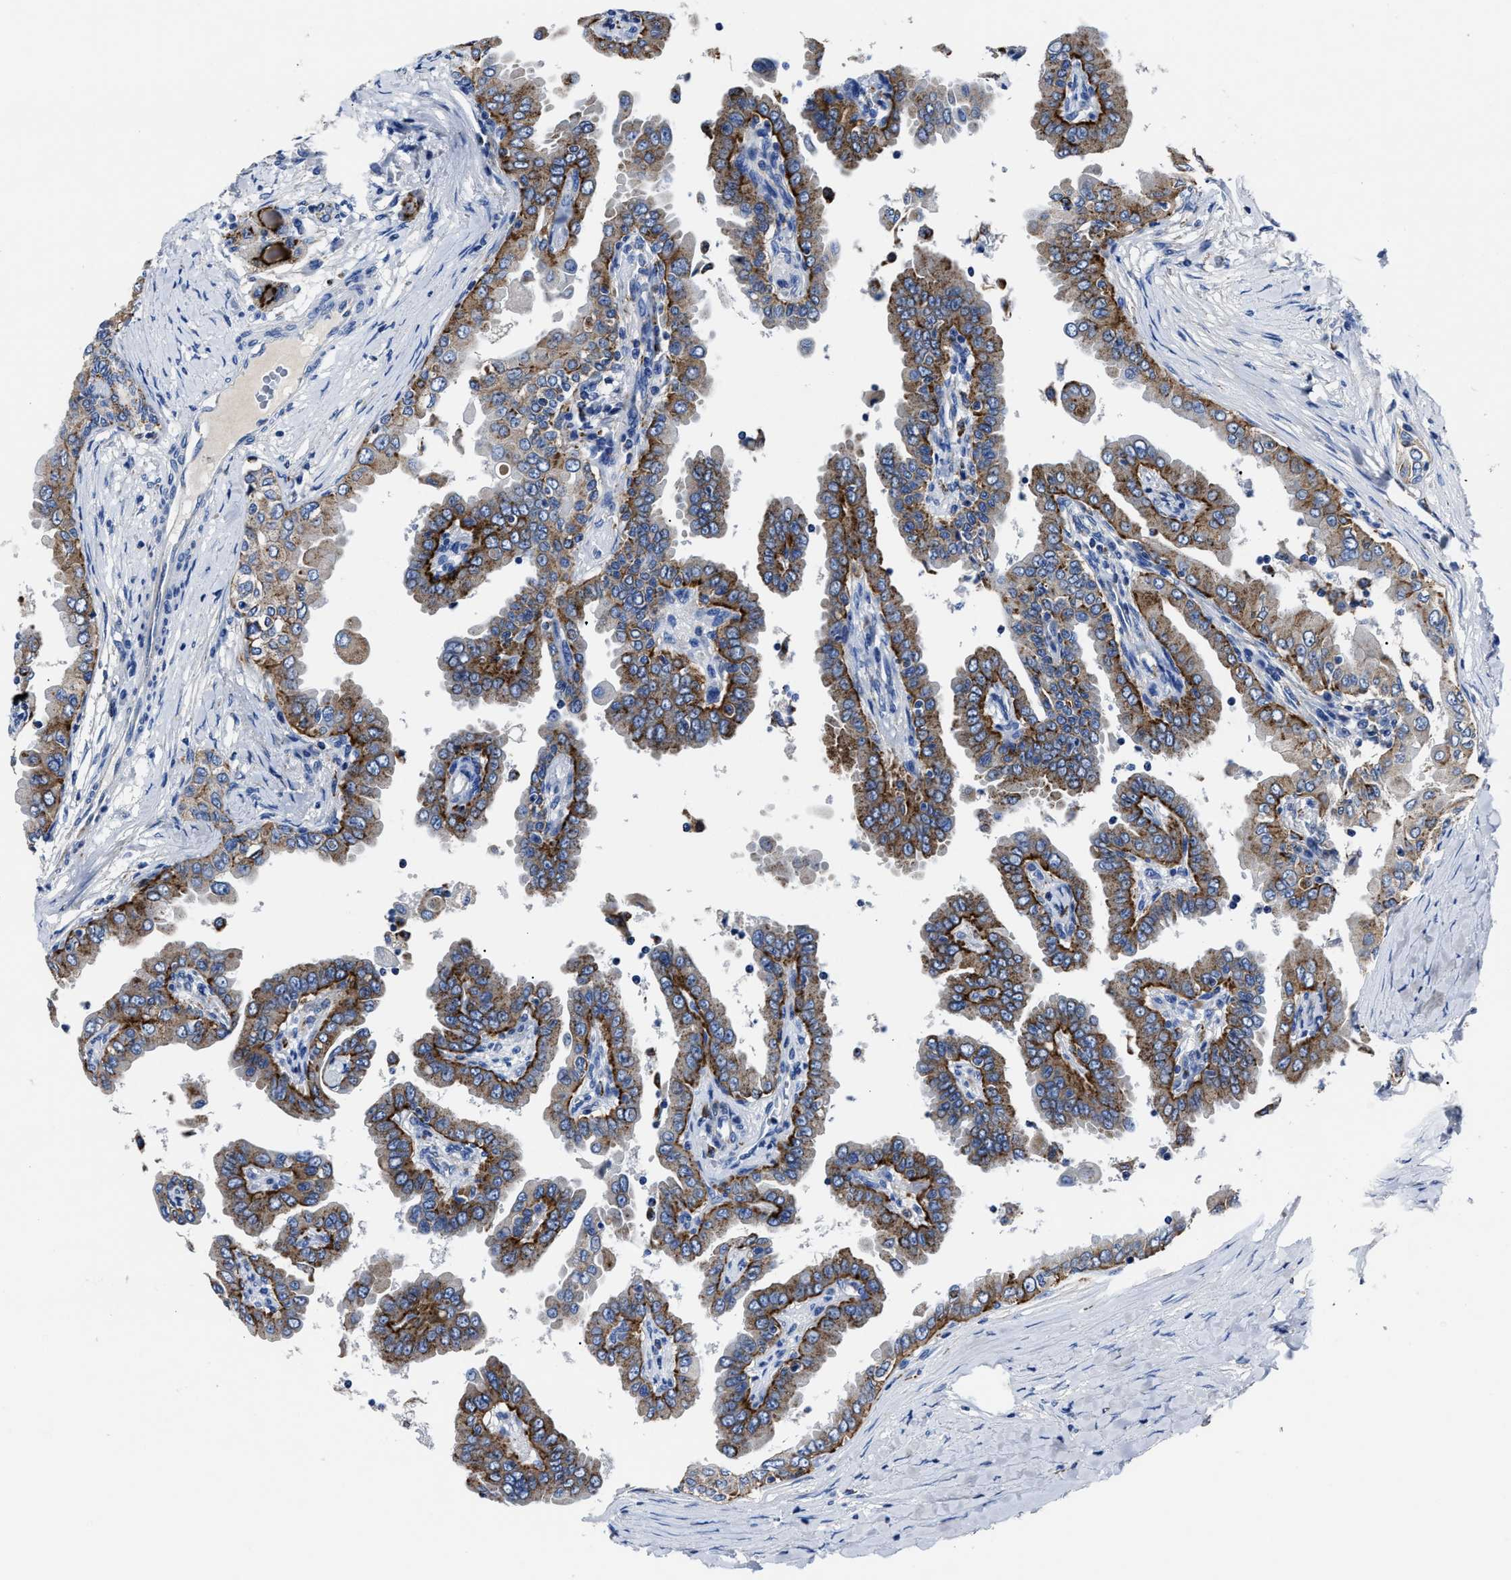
{"staining": {"intensity": "strong", "quantity": "25%-75%", "location": "cytoplasmic/membranous"}, "tissue": "thyroid cancer", "cell_type": "Tumor cells", "image_type": "cancer", "snomed": [{"axis": "morphology", "description": "Papillary adenocarcinoma, NOS"}, {"axis": "topography", "description": "Thyroid gland"}], "caption": "Strong cytoplasmic/membranous expression for a protein is identified in about 25%-75% of tumor cells of thyroid papillary adenocarcinoma using immunohistochemistry (IHC).", "gene": "LAMTOR4", "patient": {"sex": "male", "age": 33}}